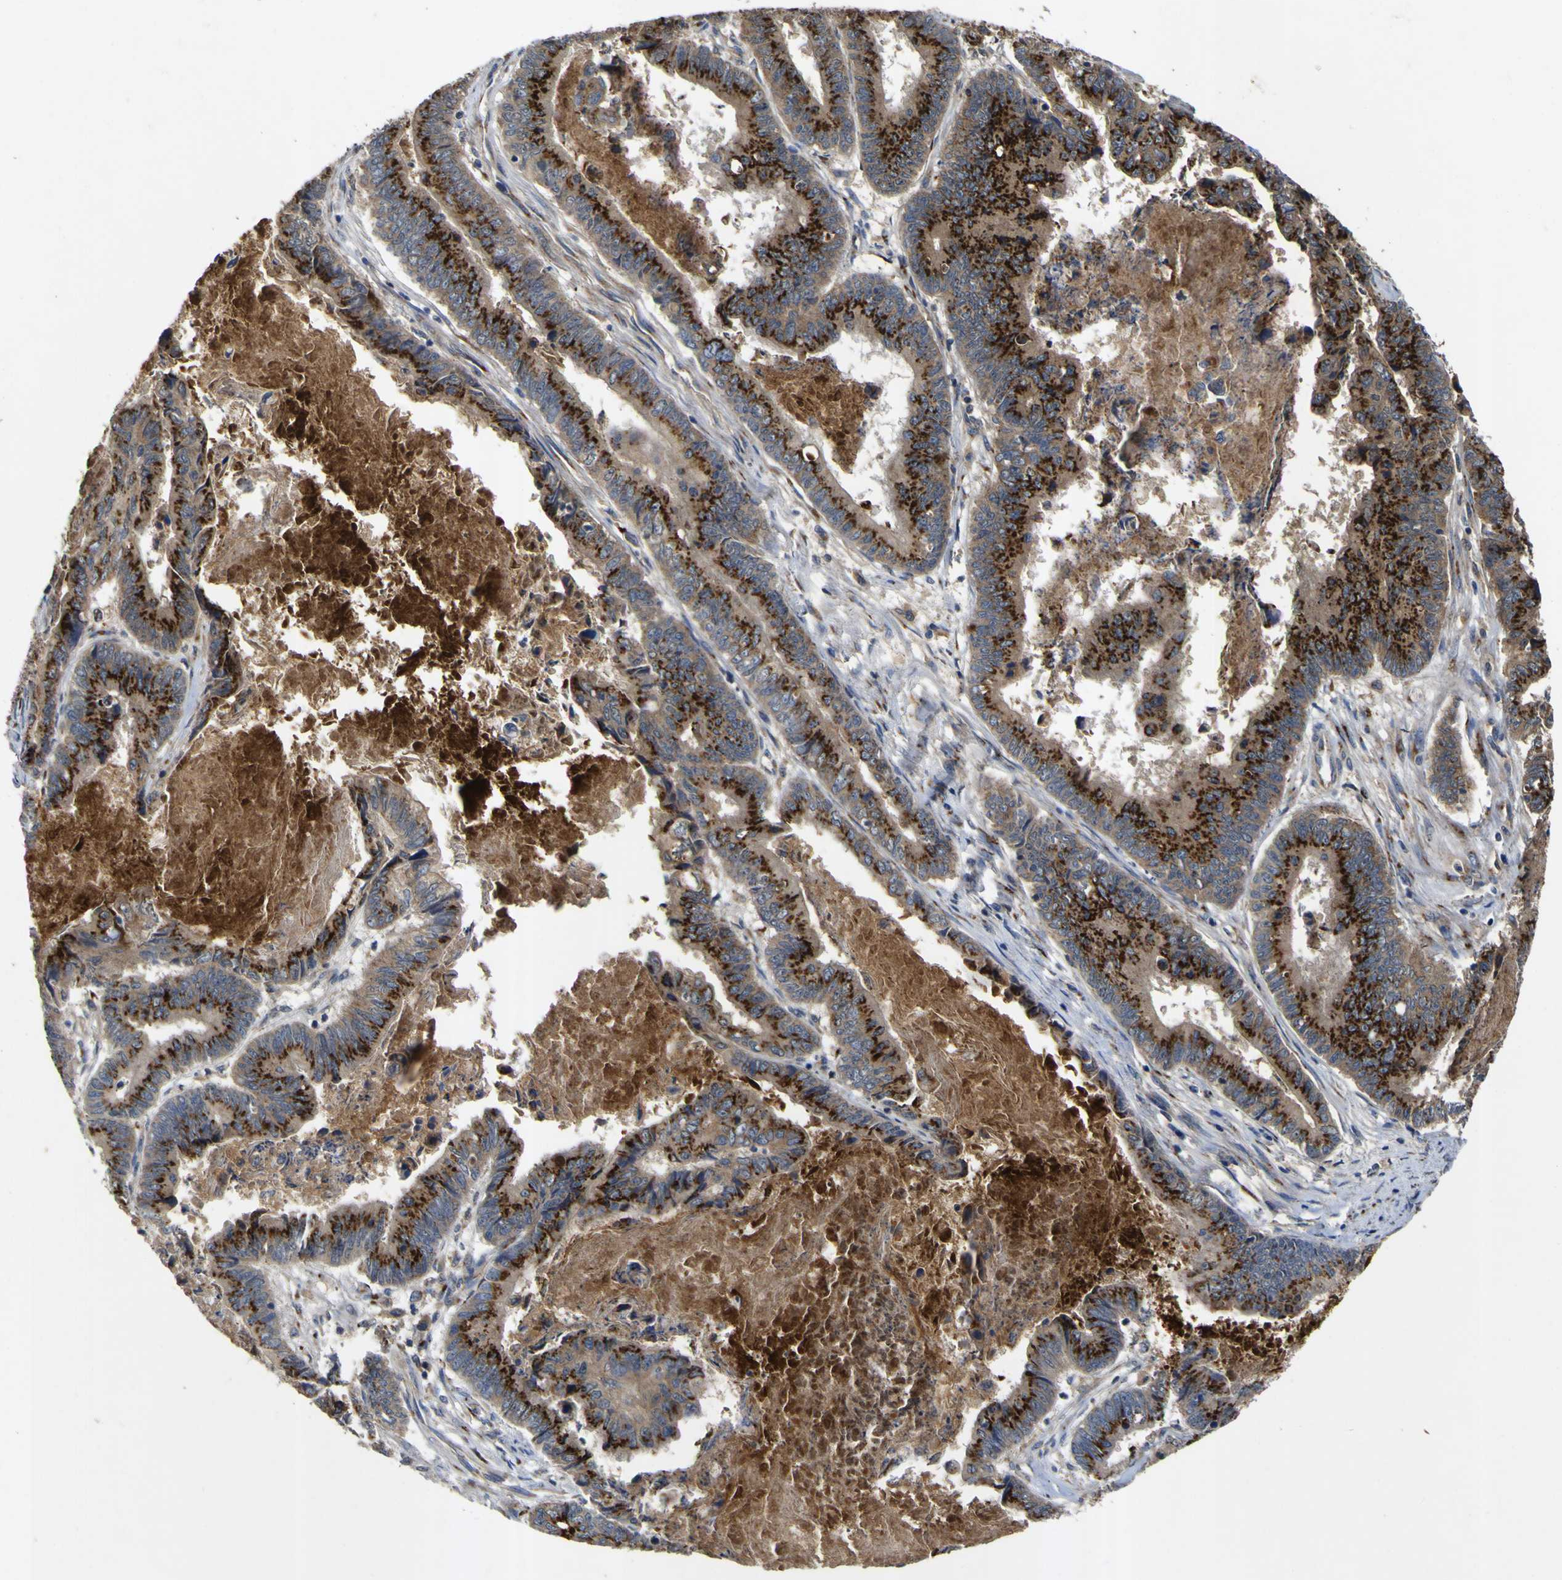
{"staining": {"intensity": "strong", "quantity": ">75%", "location": "cytoplasmic/membranous"}, "tissue": "stomach cancer", "cell_type": "Tumor cells", "image_type": "cancer", "snomed": [{"axis": "morphology", "description": "Adenocarcinoma, NOS"}, {"axis": "topography", "description": "Stomach, lower"}], "caption": "This image displays immunohistochemistry (IHC) staining of human stomach cancer, with high strong cytoplasmic/membranous expression in about >75% of tumor cells.", "gene": "COA1", "patient": {"sex": "male", "age": 77}}